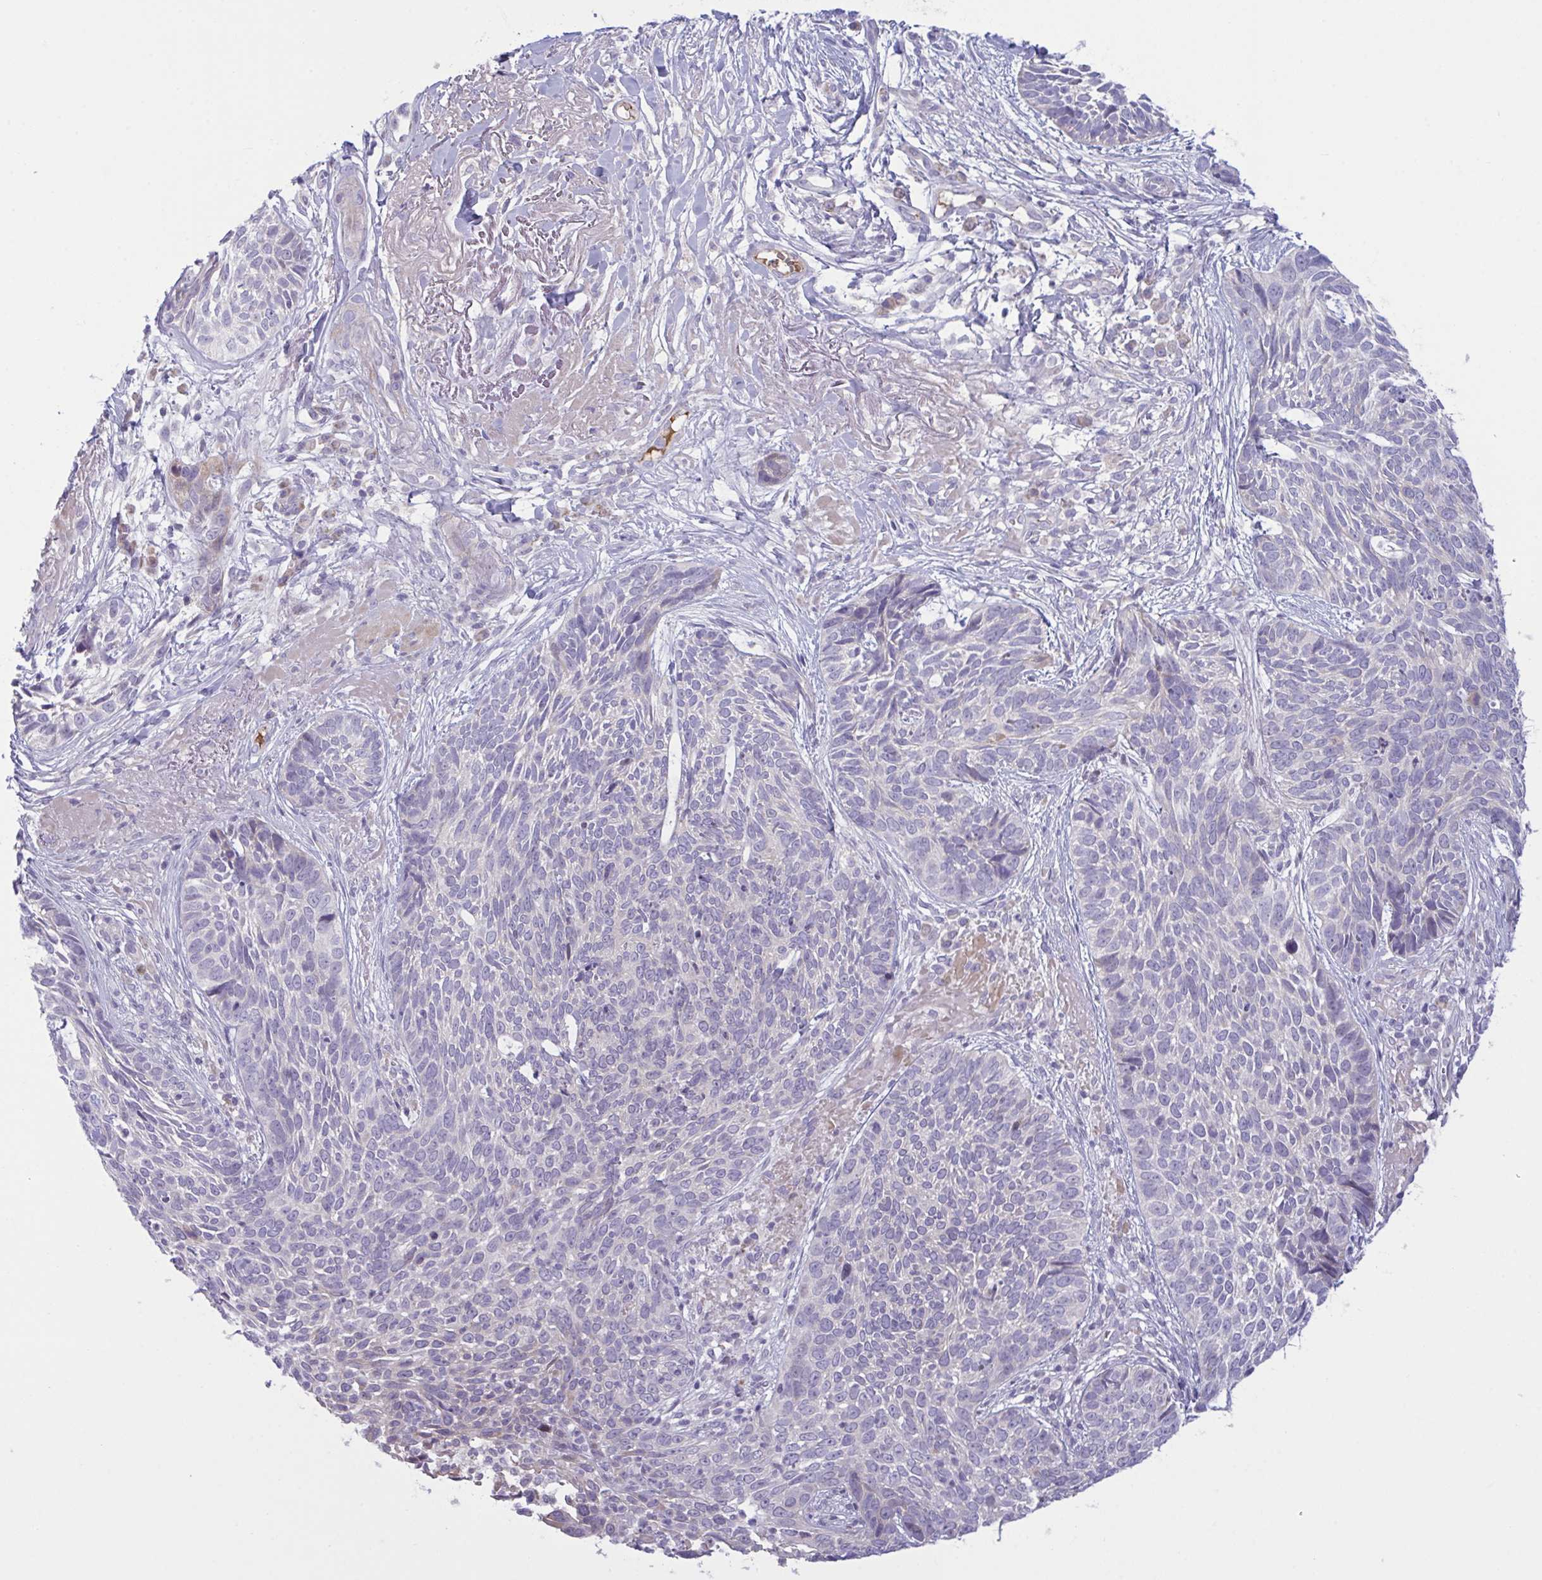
{"staining": {"intensity": "negative", "quantity": "none", "location": "none"}, "tissue": "skin cancer", "cell_type": "Tumor cells", "image_type": "cancer", "snomed": [{"axis": "morphology", "description": "Basal cell carcinoma"}, {"axis": "topography", "description": "Skin"}, {"axis": "topography", "description": "Skin of face"}], "caption": "Photomicrograph shows no protein expression in tumor cells of skin basal cell carcinoma tissue. (DAB (3,3'-diaminobenzidine) immunohistochemistry, high magnification).", "gene": "VWC2", "patient": {"sex": "female", "age": 95}}